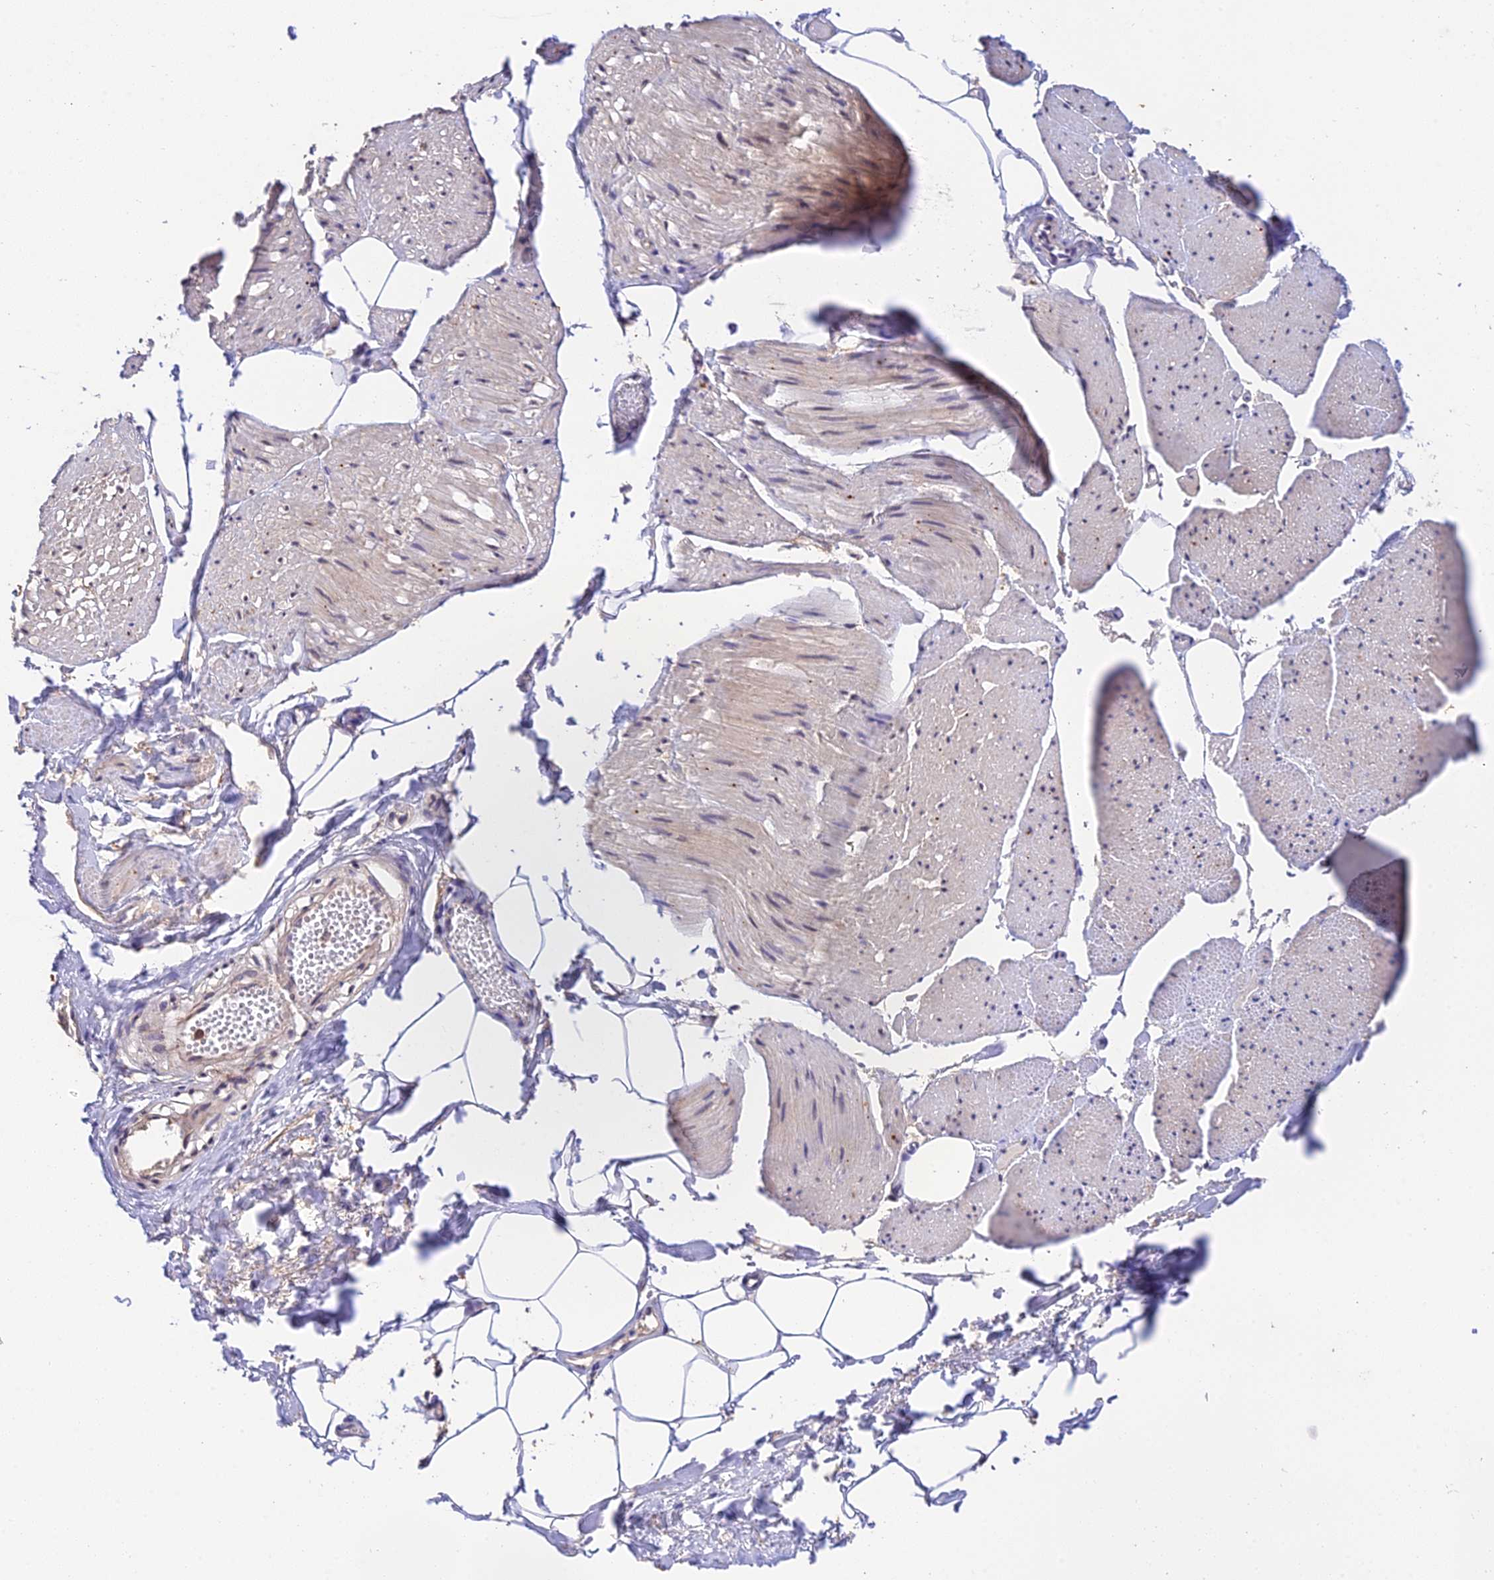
{"staining": {"intensity": "weak", "quantity": ">75%", "location": "cytoplasmic/membranous,nuclear"}, "tissue": "adipose tissue", "cell_type": "Adipocytes", "image_type": "normal", "snomed": [{"axis": "morphology", "description": "Normal tissue, NOS"}, {"axis": "morphology", "description": "Adenocarcinoma, Low grade"}, {"axis": "topography", "description": "Prostate"}, {"axis": "topography", "description": "Peripheral nerve tissue"}], "caption": "Immunohistochemical staining of benign human adipose tissue reveals low levels of weak cytoplasmic/membranous,nuclear positivity in about >75% of adipocytes. (Brightfield microscopy of DAB IHC at high magnification).", "gene": "PEX16", "patient": {"sex": "male", "age": 63}}